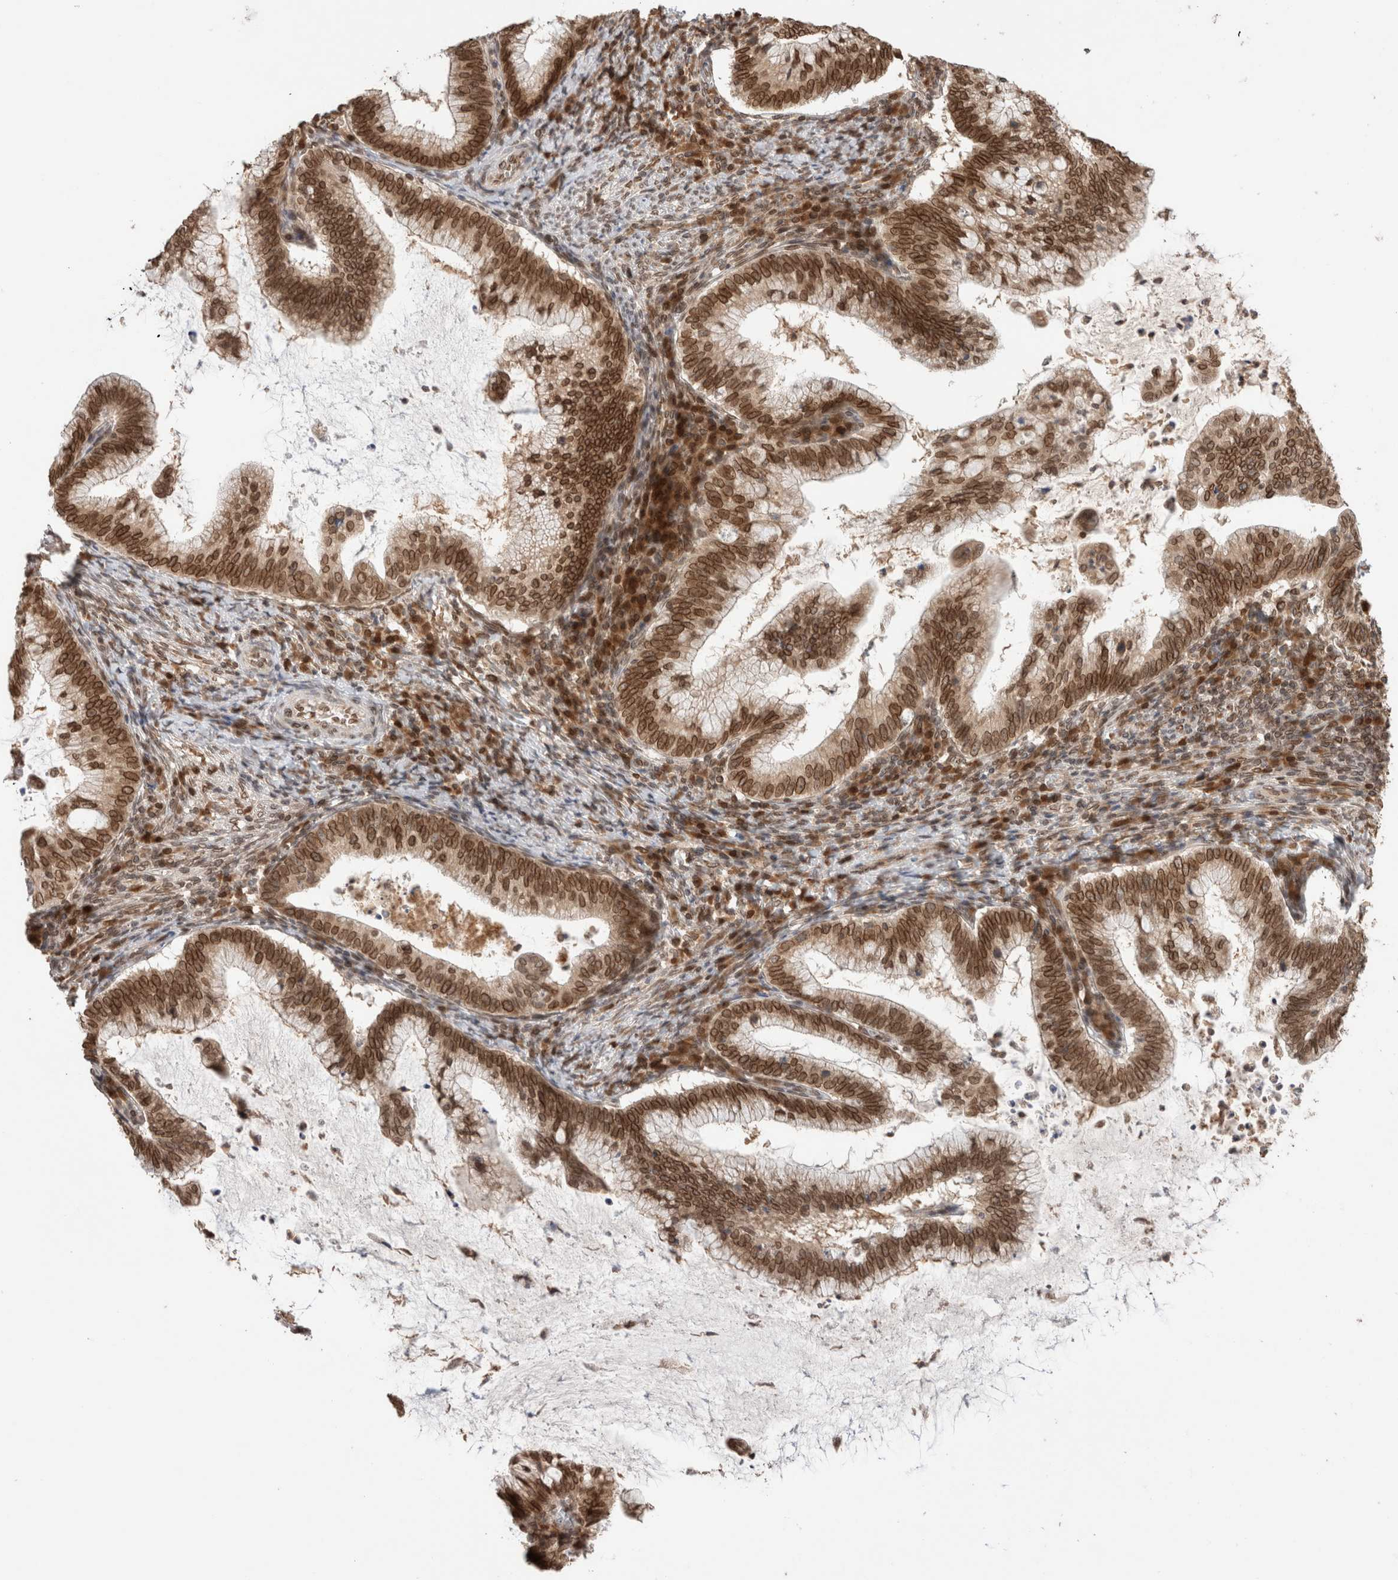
{"staining": {"intensity": "strong", "quantity": ">75%", "location": "cytoplasmic/membranous,nuclear"}, "tissue": "cervical cancer", "cell_type": "Tumor cells", "image_type": "cancer", "snomed": [{"axis": "morphology", "description": "Adenocarcinoma, NOS"}, {"axis": "topography", "description": "Cervix"}], "caption": "Cervical cancer (adenocarcinoma) tissue shows strong cytoplasmic/membranous and nuclear positivity in approximately >75% of tumor cells (DAB (3,3'-diaminobenzidine) = brown stain, brightfield microscopy at high magnification).", "gene": "TPR", "patient": {"sex": "female", "age": 36}}